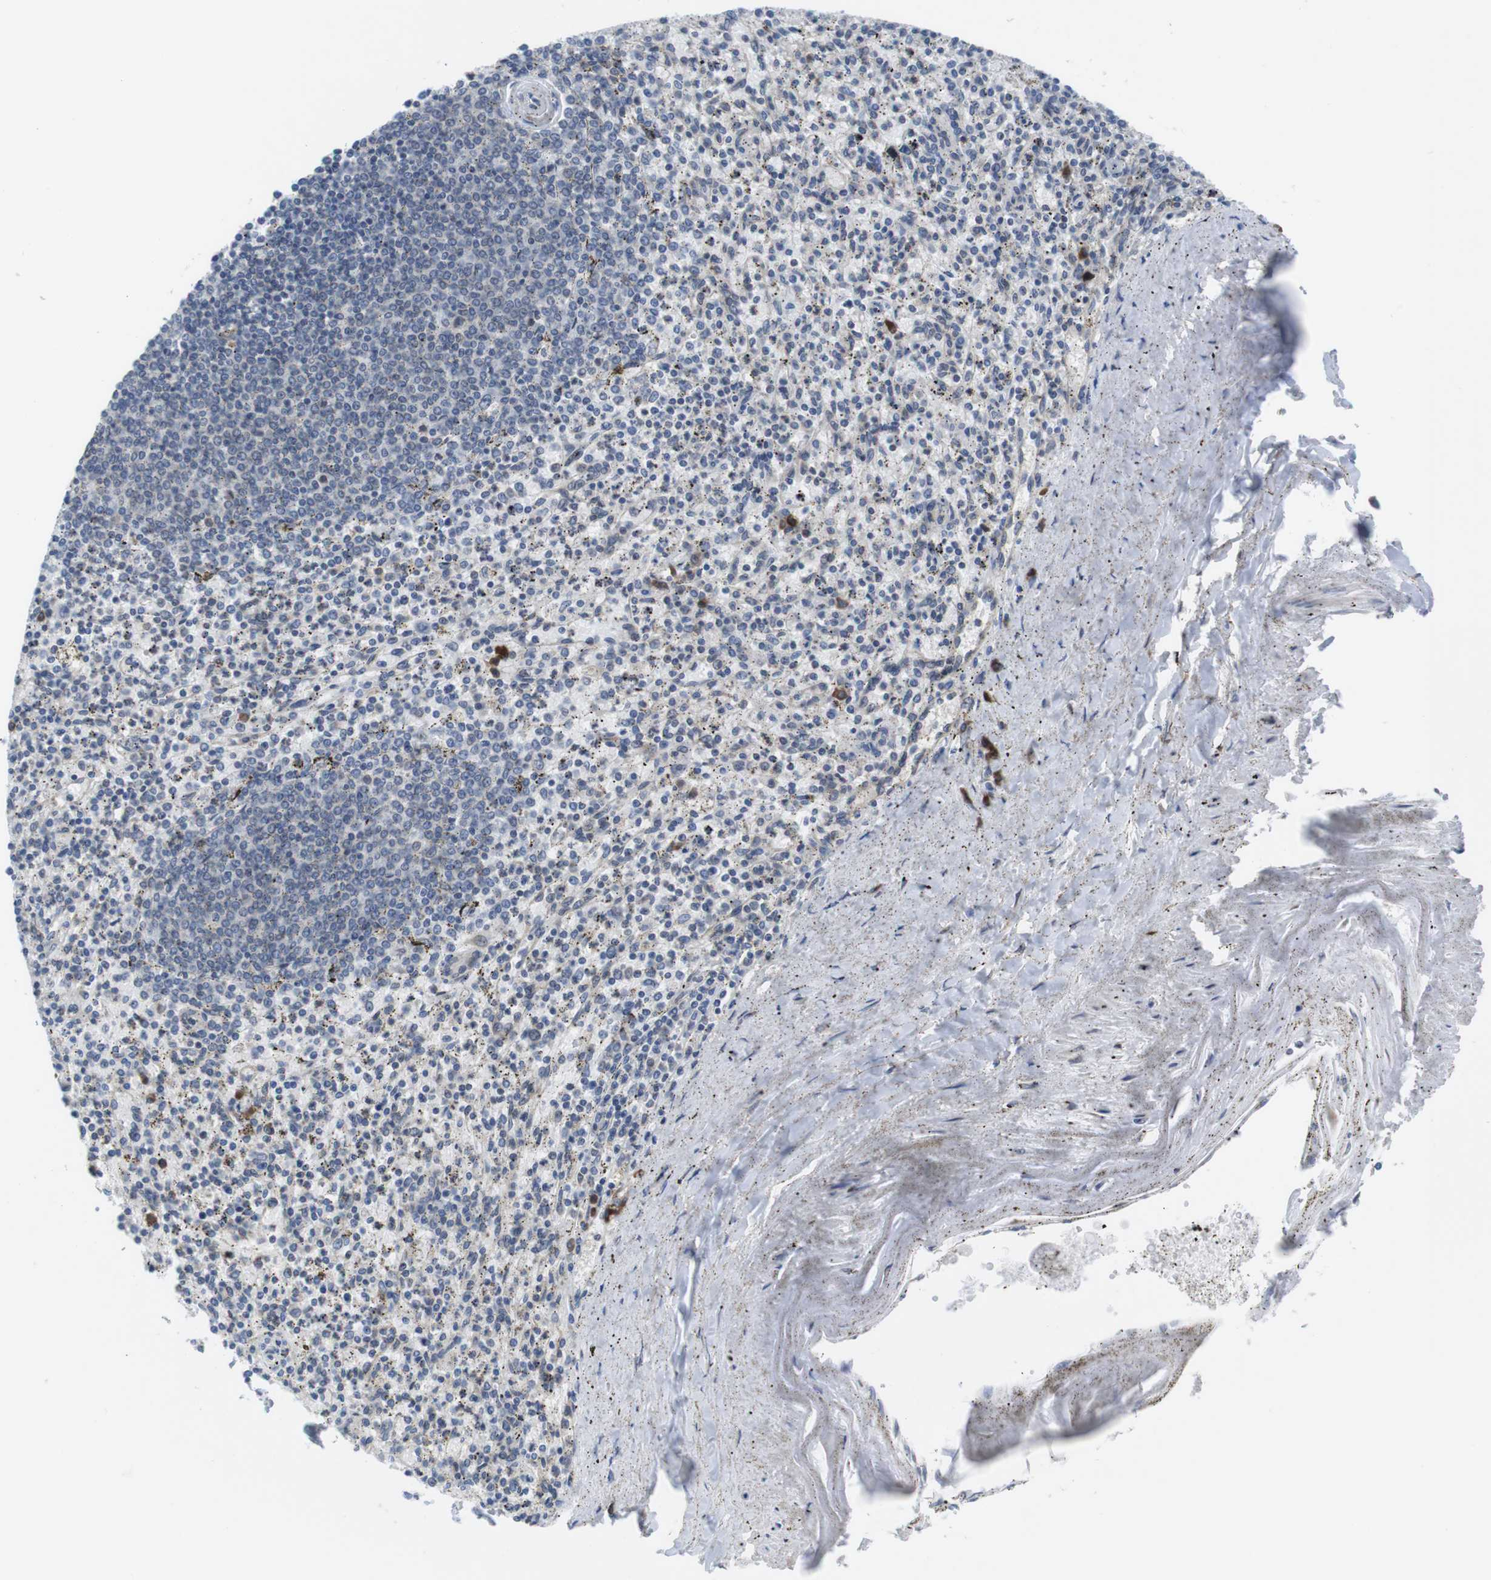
{"staining": {"intensity": "strong", "quantity": "<25%", "location": "cytoplasmic/membranous"}, "tissue": "spleen", "cell_type": "Cells in red pulp", "image_type": "normal", "snomed": [{"axis": "morphology", "description": "Normal tissue, NOS"}, {"axis": "topography", "description": "Spleen"}], "caption": "Unremarkable spleen exhibits strong cytoplasmic/membranous staining in about <25% of cells in red pulp, visualized by immunohistochemistry. The staining is performed using DAB (3,3'-diaminobenzidine) brown chromogen to label protein expression. The nuclei are counter-stained blue using hematoxylin.", "gene": "ERGIC3", "patient": {"sex": "male", "age": 72}}